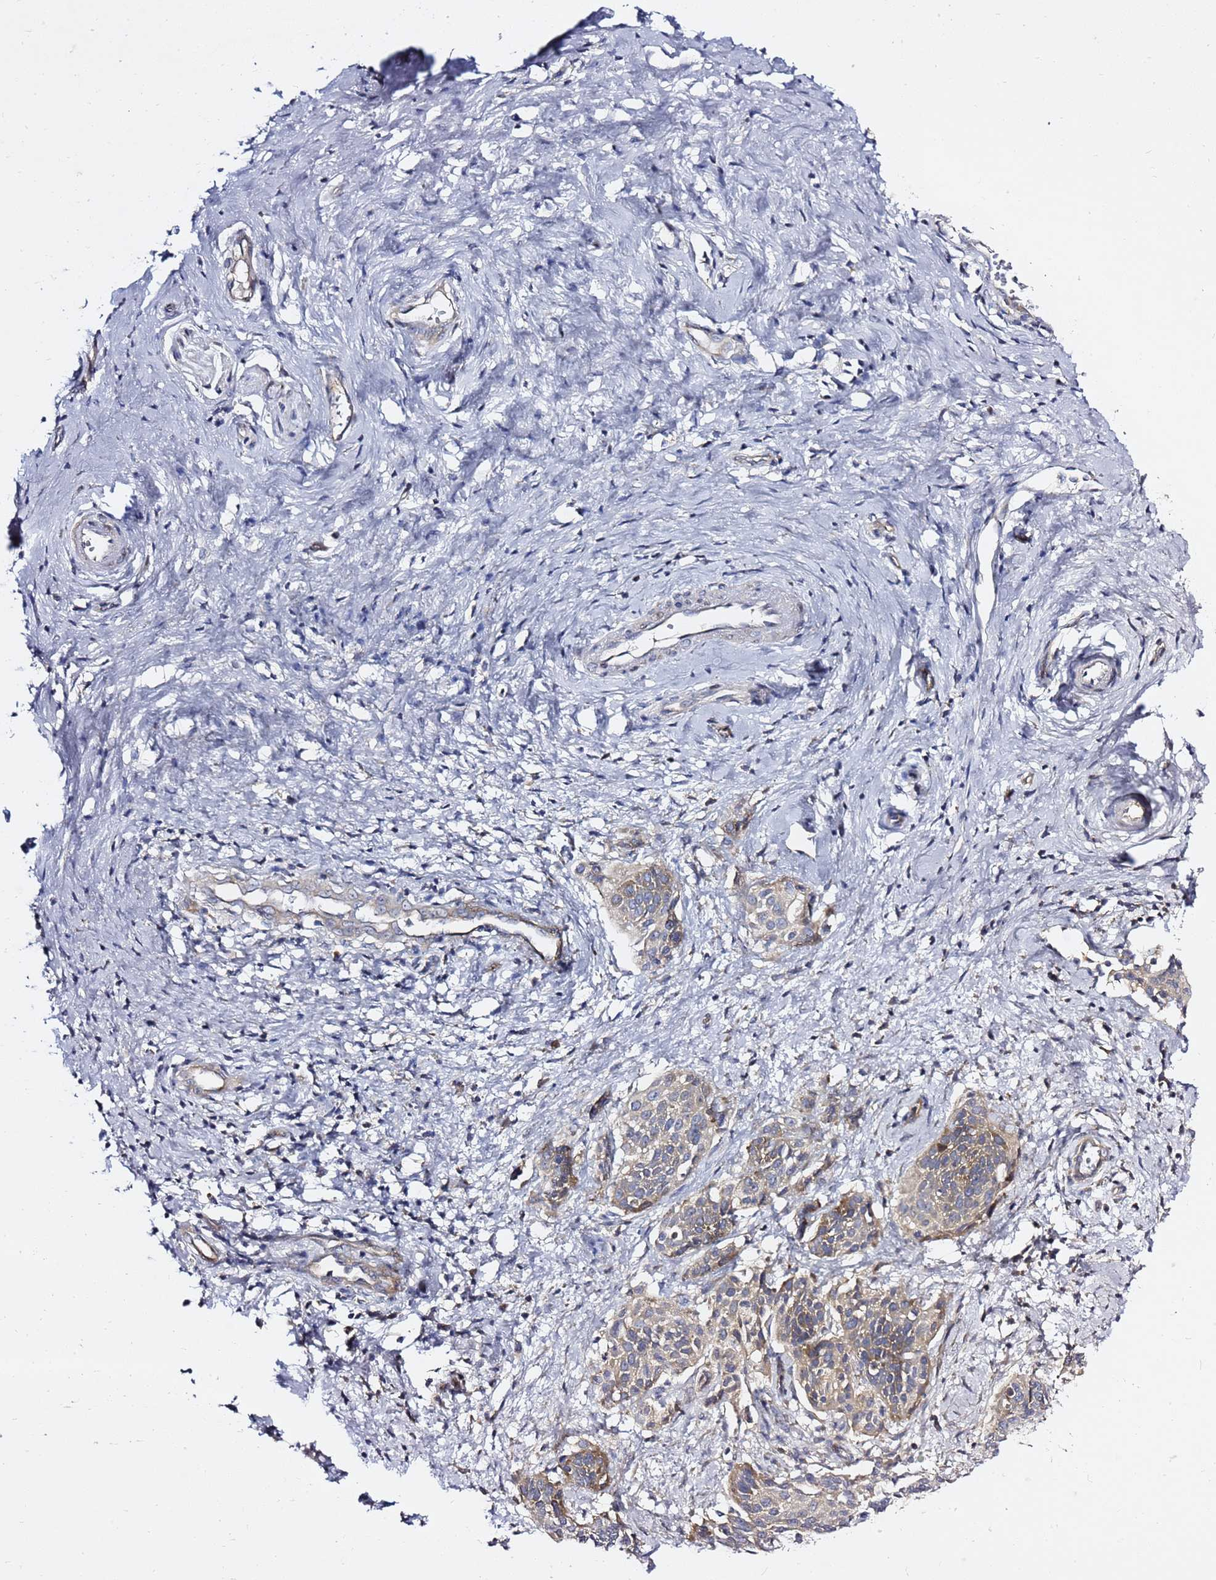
{"staining": {"intensity": "negative", "quantity": "none", "location": "none"}, "tissue": "cervical cancer", "cell_type": "Tumor cells", "image_type": "cancer", "snomed": [{"axis": "morphology", "description": "Squamous cell carcinoma, NOS"}, {"axis": "topography", "description": "Cervix"}], "caption": "The IHC histopathology image has no significant expression in tumor cells of cervical cancer (squamous cell carcinoma) tissue.", "gene": "MON1B", "patient": {"sex": "female", "age": 44}}